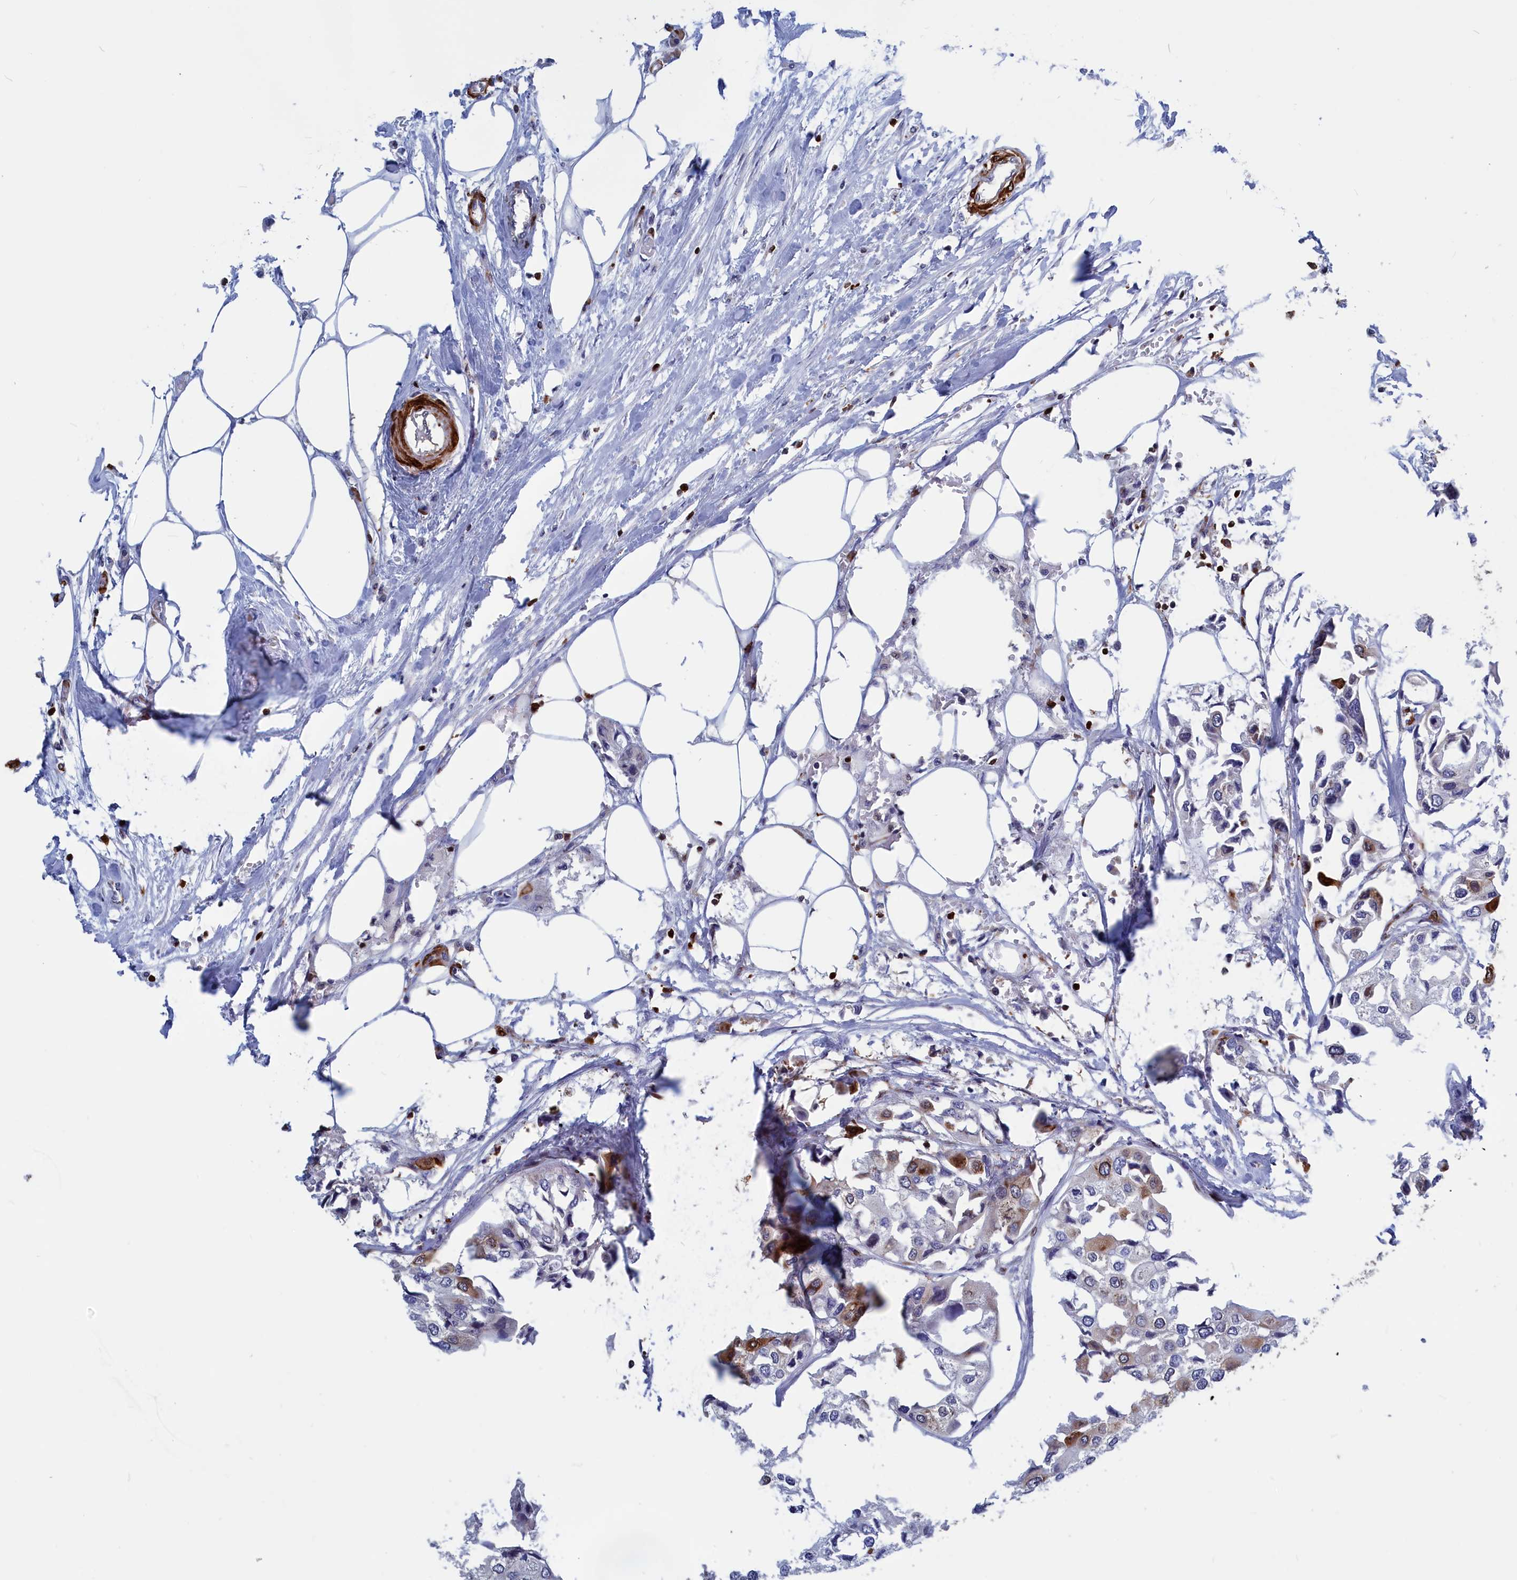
{"staining": {"intensity": "moderate", "quantity": "<25%", "location": "cytoplasmic/membranous,nuclear"}, "tissue": "urothelial cancer", "cell_type": "Tumor cells", "image_type": "cancer", "snomed": [{"axis": "morphology", "description": "Urothelial carcinoma, High grade"}, {"axis": "topography", "description": "Urinary bladder"}], "caption": "Brown immunohistochemical staining in human urothelial cancer displays moderate cytoplasmic/membranous and nuclear staining in about <25% of tumor cells.", "gene": "CRIP1", "patient": {"sex": "male", "age": 64}}